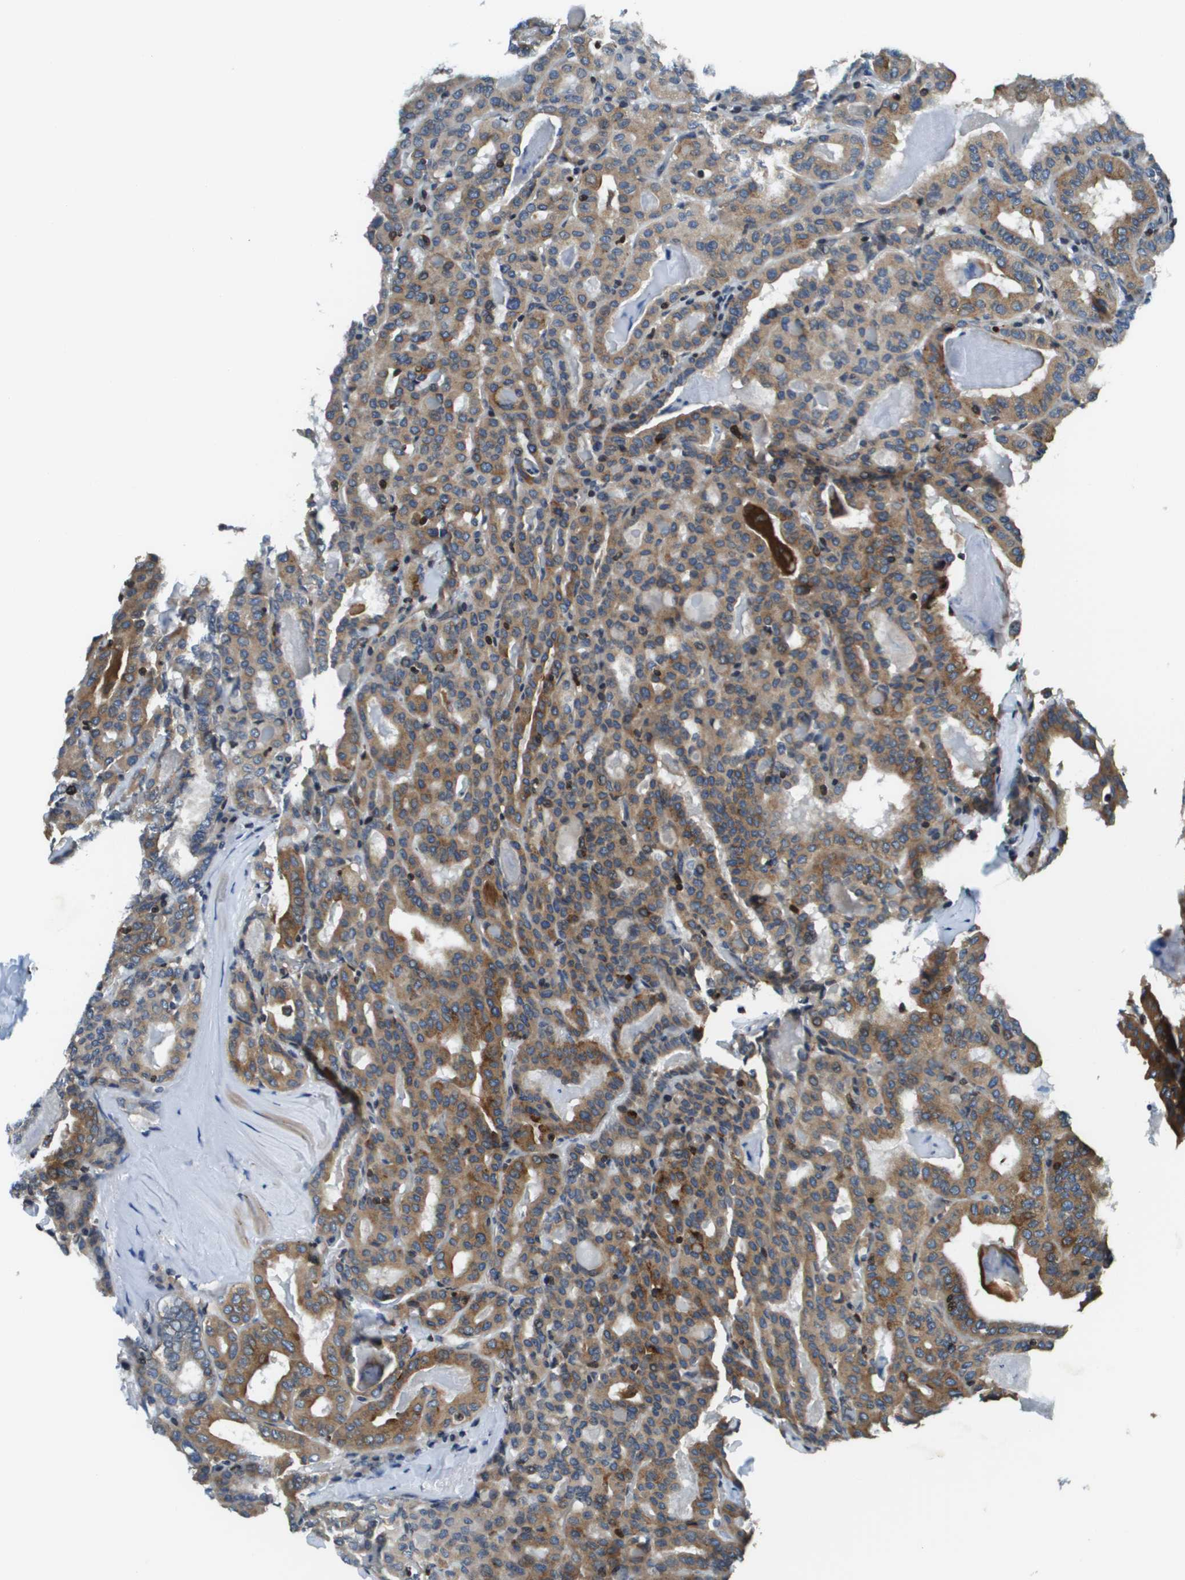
{"staining": {"intensity": "moderate", "quantity": ">75%", "location": "cytoplasmic/membranous"}, "tissue": "thyroid cancer", "cell_type": "Tumor cells", "image_type": "cancer", "snomed": [{"axis": "morphology", "description": "Papillary adenocarcinoma, NOS"}, {"axis": "topography", "description": "Thyroid gland"}], "caption": "IHC photomicrograph of papillary adenocarcinoma (thyroid) stained for a protein (brown), which demonstrates medium levels of moderate cytoplasmic/membranous expression in approximately >75% of tumor cells.", "gene": "ESYT1", "patient": {"sex": "female", "age": 42}}